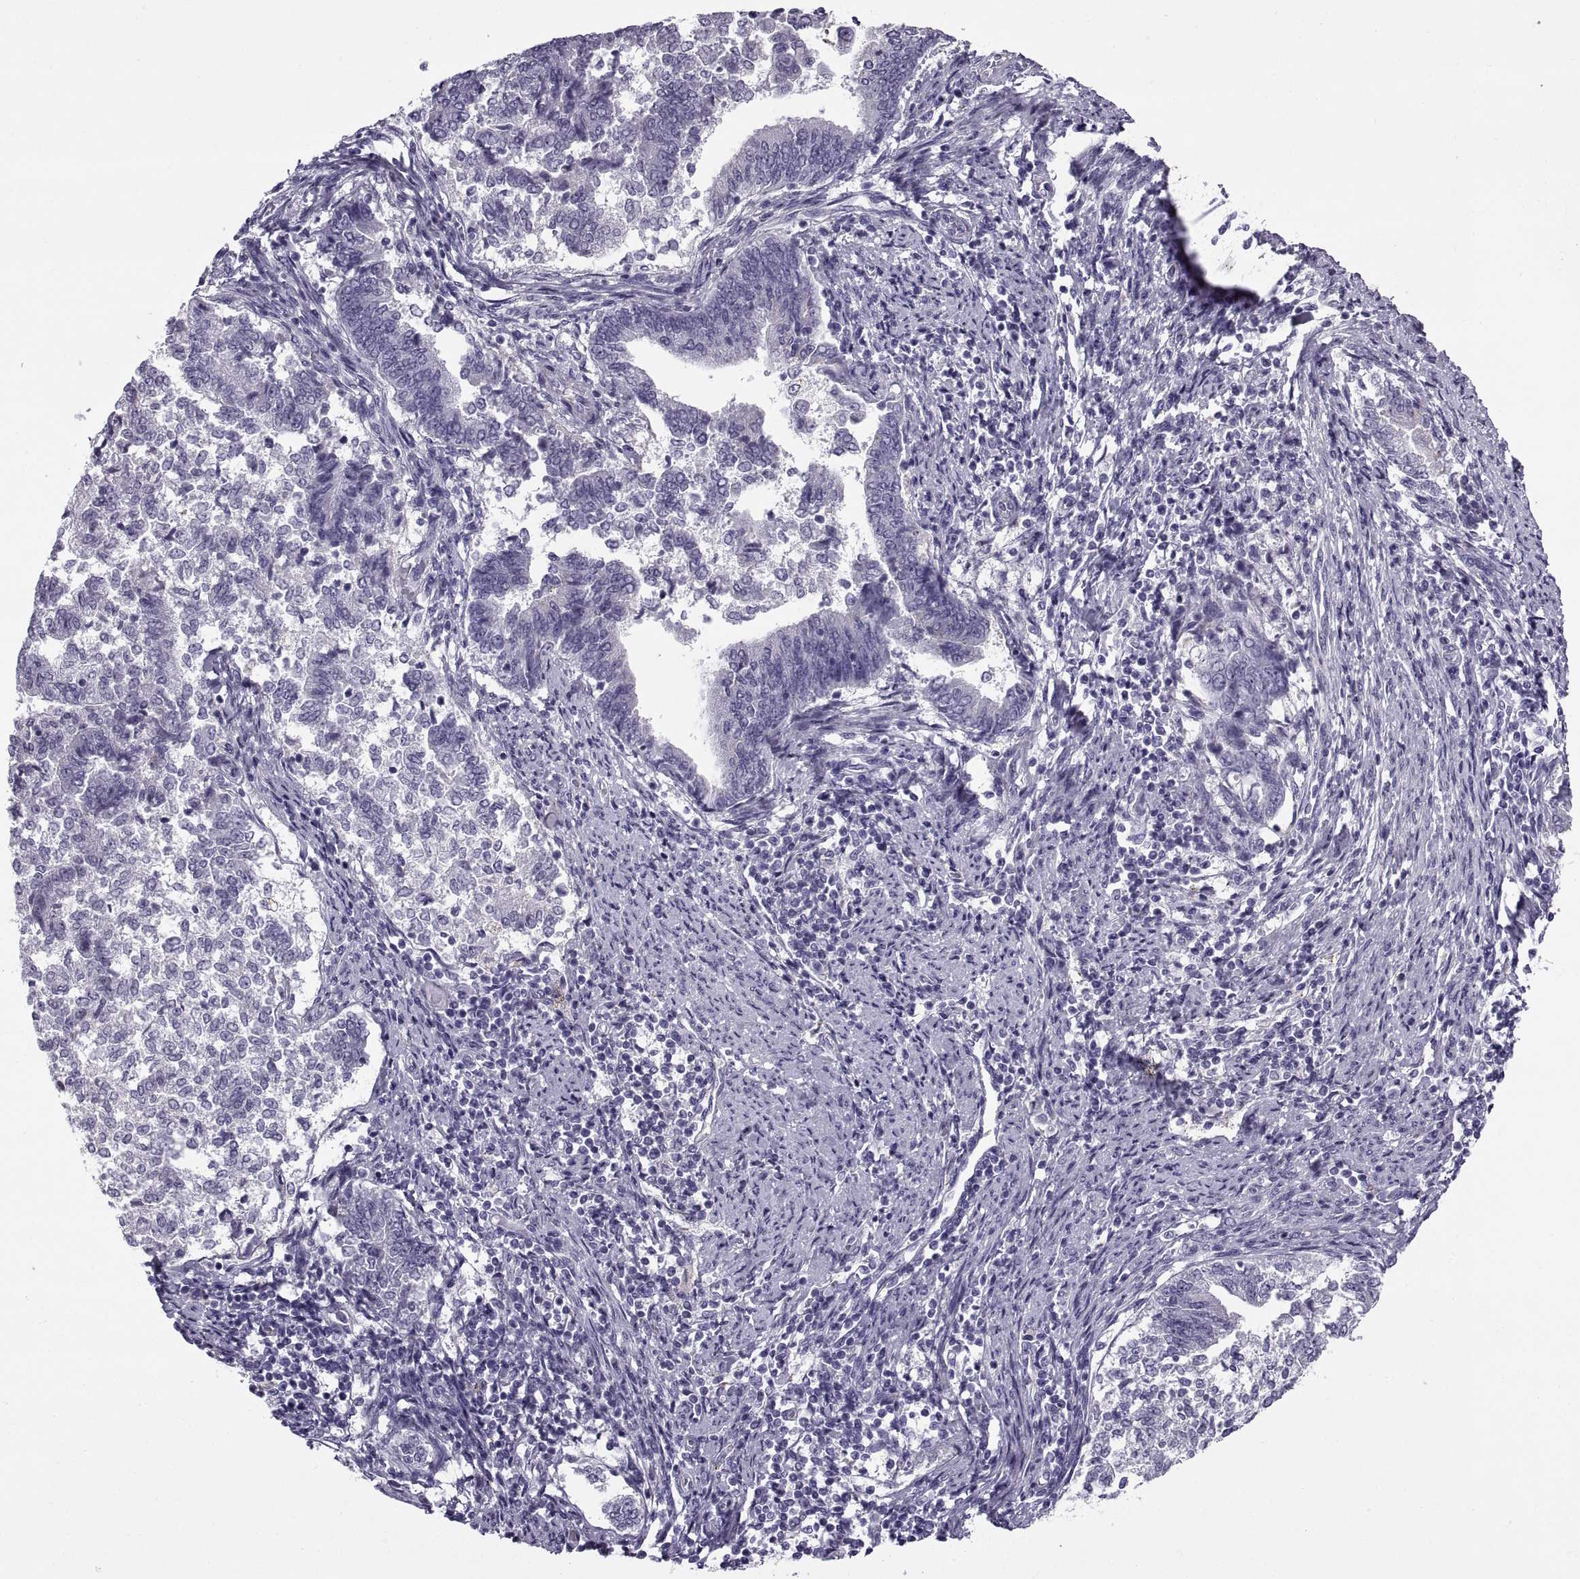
{"staining": {"intensity": "negative", "quantity": "none", "location": "none"}, "tissue": "endometrial cancer", "cell_type": "Tumor cells", "image_type": "cancer", "snomed": [{"axis": "morphology", "description": "Adenocarcinoma, NOS"}, {"axis": "topography", "description": "Endometrium"}], "caption": "Tumor cells show no significant staining in endometrial cancer (adenocarcinoma).", "gene": "CALCR", "patient": {"sex": "female", "age": 65}}